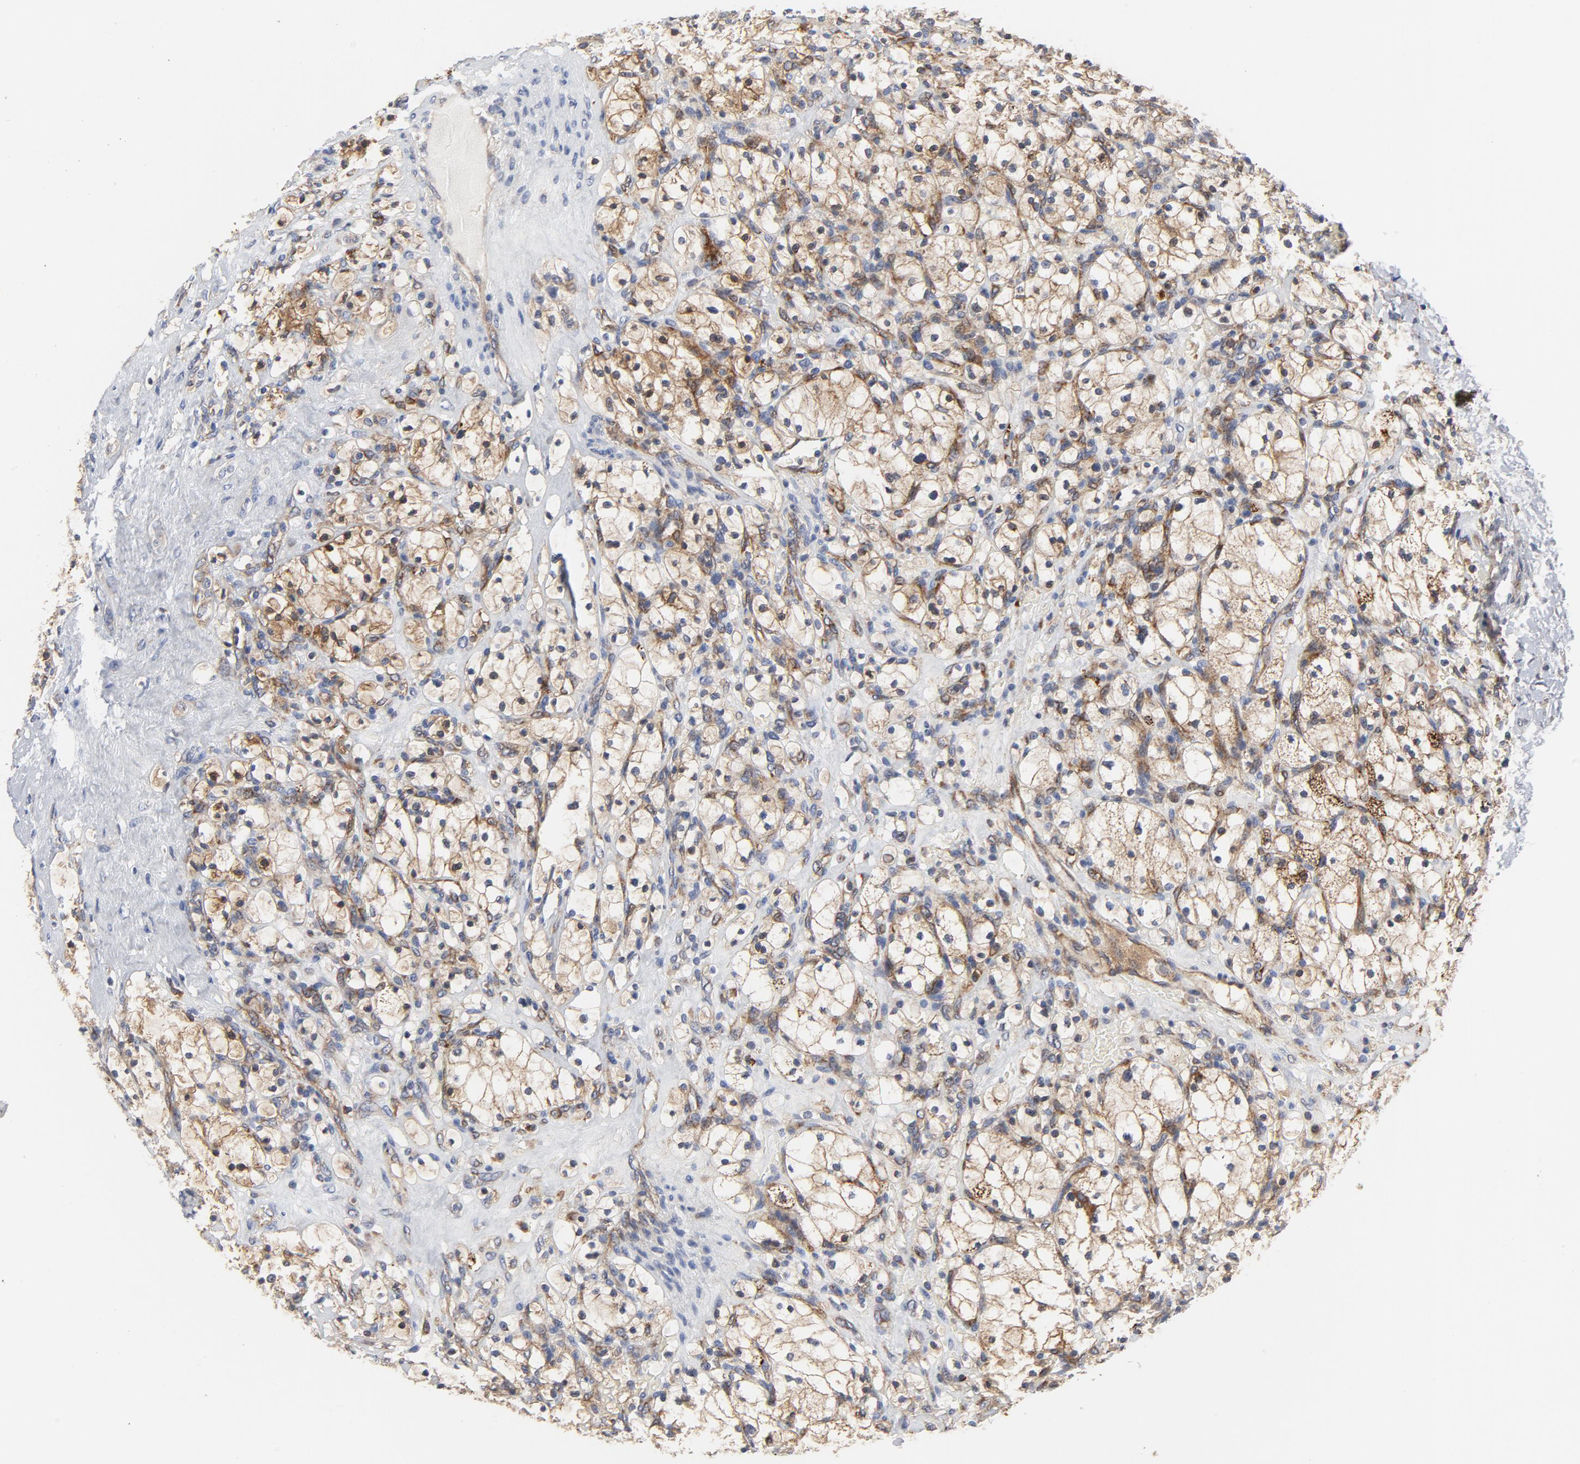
{"staining": {"intensity": "weak", "quantity": ">75%", "location": "cytoplasmic/membranous"}, "tissue": "renal cancer", "cell_type": "Tumor cells", "image_type": "cancer", "snomed": [{"axis": "morphology", "description": "Adenocarcinoma, NOS"}, {"axis": "topography", "description": "Kidney"}], "caption": "Renal cancer stained for a protein reveals weak cytoplasmic/membranous positivity in tumor cells. The staining was performed using DAB, with brown indicating positive protein expression. Nuclei are stained blue with hematoxylin.", "gene": "RAPGEF4", "patient": {"sex": "female", "age": 83}}